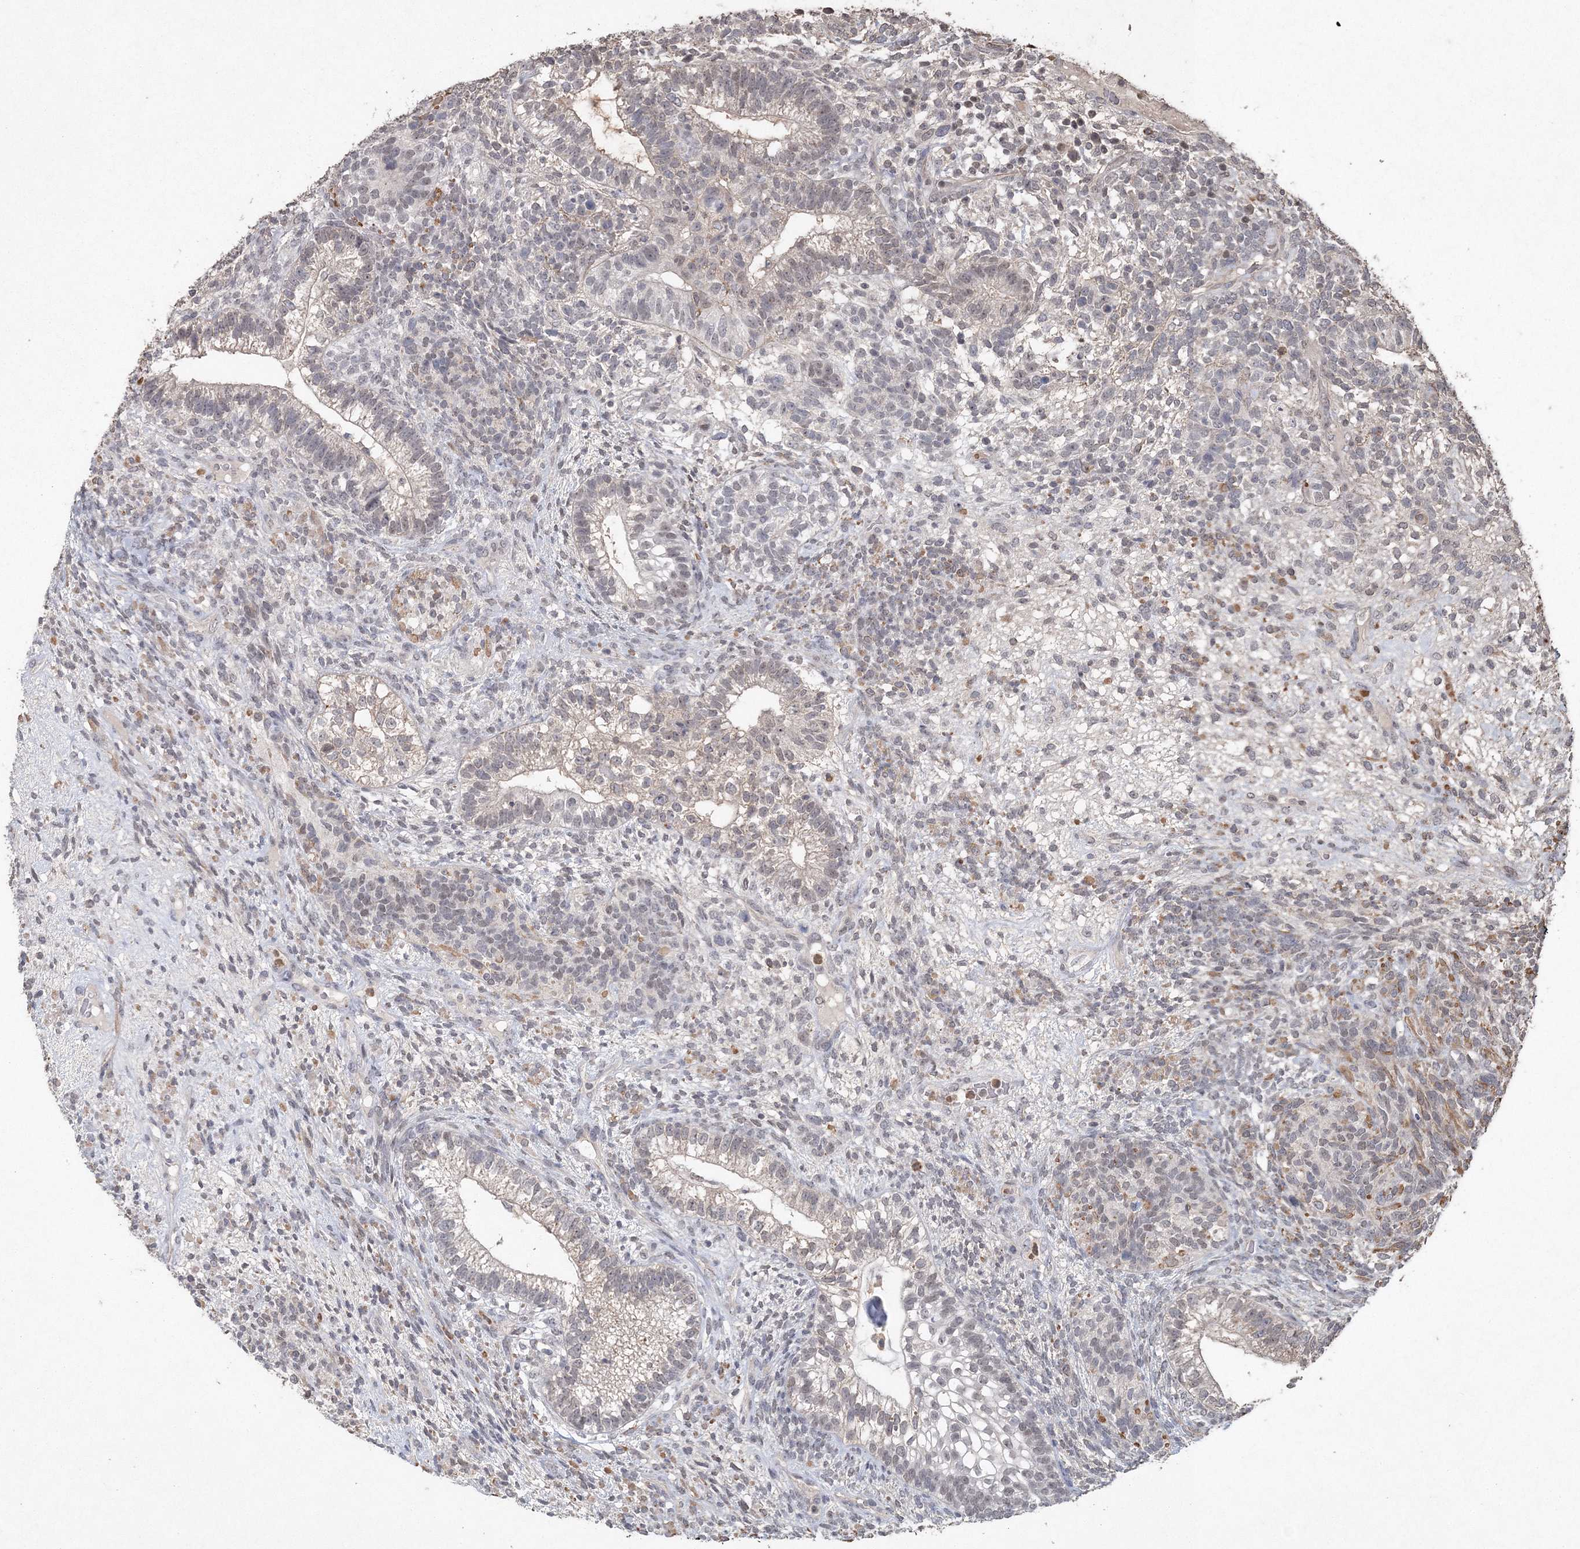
{"staining": {"intensity": "negative", "quantity": "none", "location": "none"}, "tissue": "testis cancer", "cell_type": "Tumor cells", "image_type": "cancer", "snomed": [{"axis": "morphology", "description": "Seminoma, NOS"}, {"axis": "morphology", "description": "Carcinoma, Embryonal, NOS"}, {"axis": "topography", "description": "Testis"}], "caption": "A photomicrograph of human embryonal carcinoma (testis) is negative for staining in tumor cells.", "gene": "UIMC1", "patient": {"sex": "male", "age": 28}}